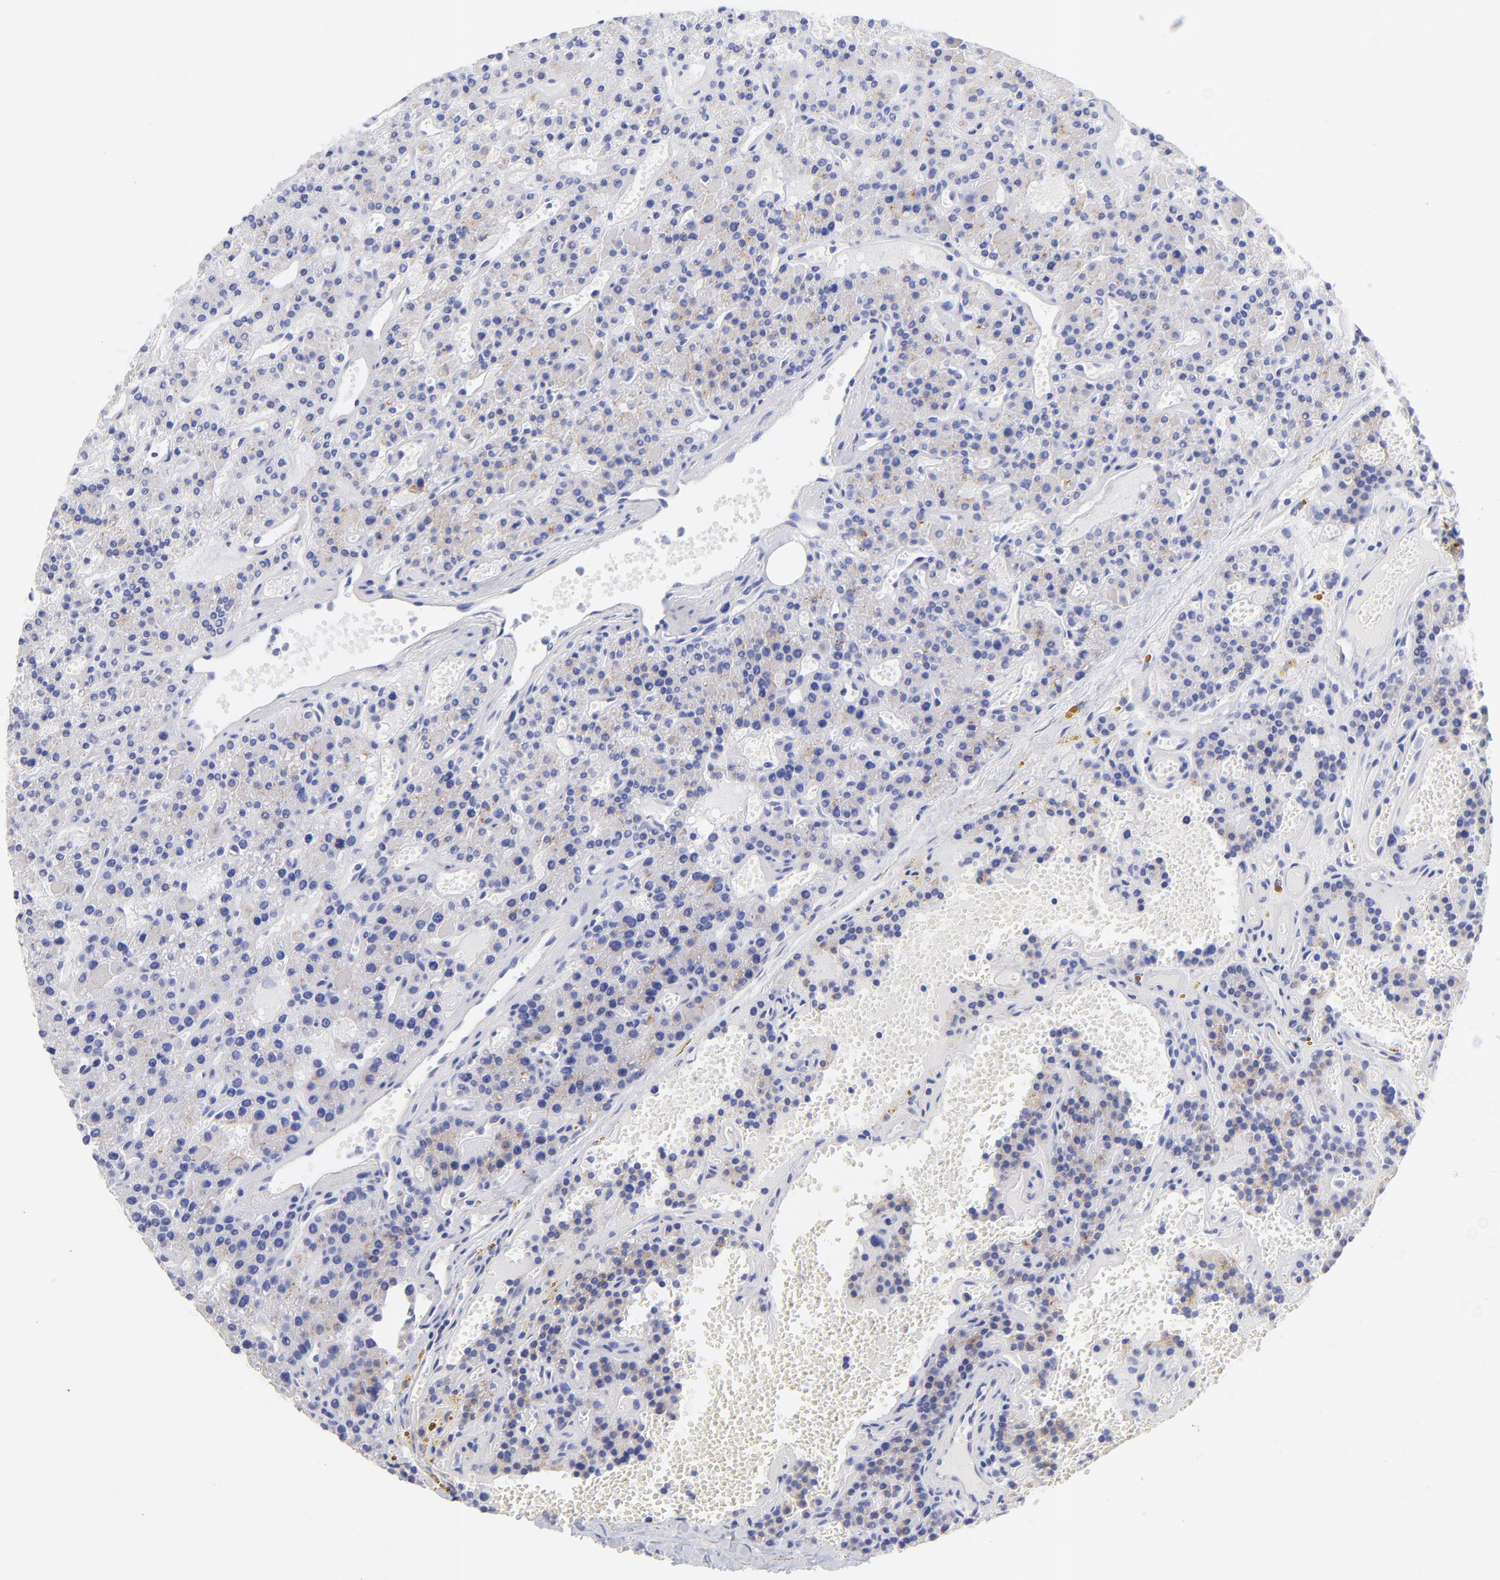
{"staining": {"intensity": "weak", "quantity": "<25%", "location": "cytoplasmic/membranous"}, "tissue": "parathyroid gland", "cell_type": "Glandular cells", "image_type": "normal", "snomed": [{"axis": "morphology", "description": "Normal tissue, NOS"}, {"axis": "topography", "description": "Parathyroid gland"}], "caption": "Human parathyroid gland stained for a protein using immunohistochemistry (IHC) shows no positivity in glandular cells.", "gene": "C1QTNF6", "patient": {"sex": "male", "age": 25}}